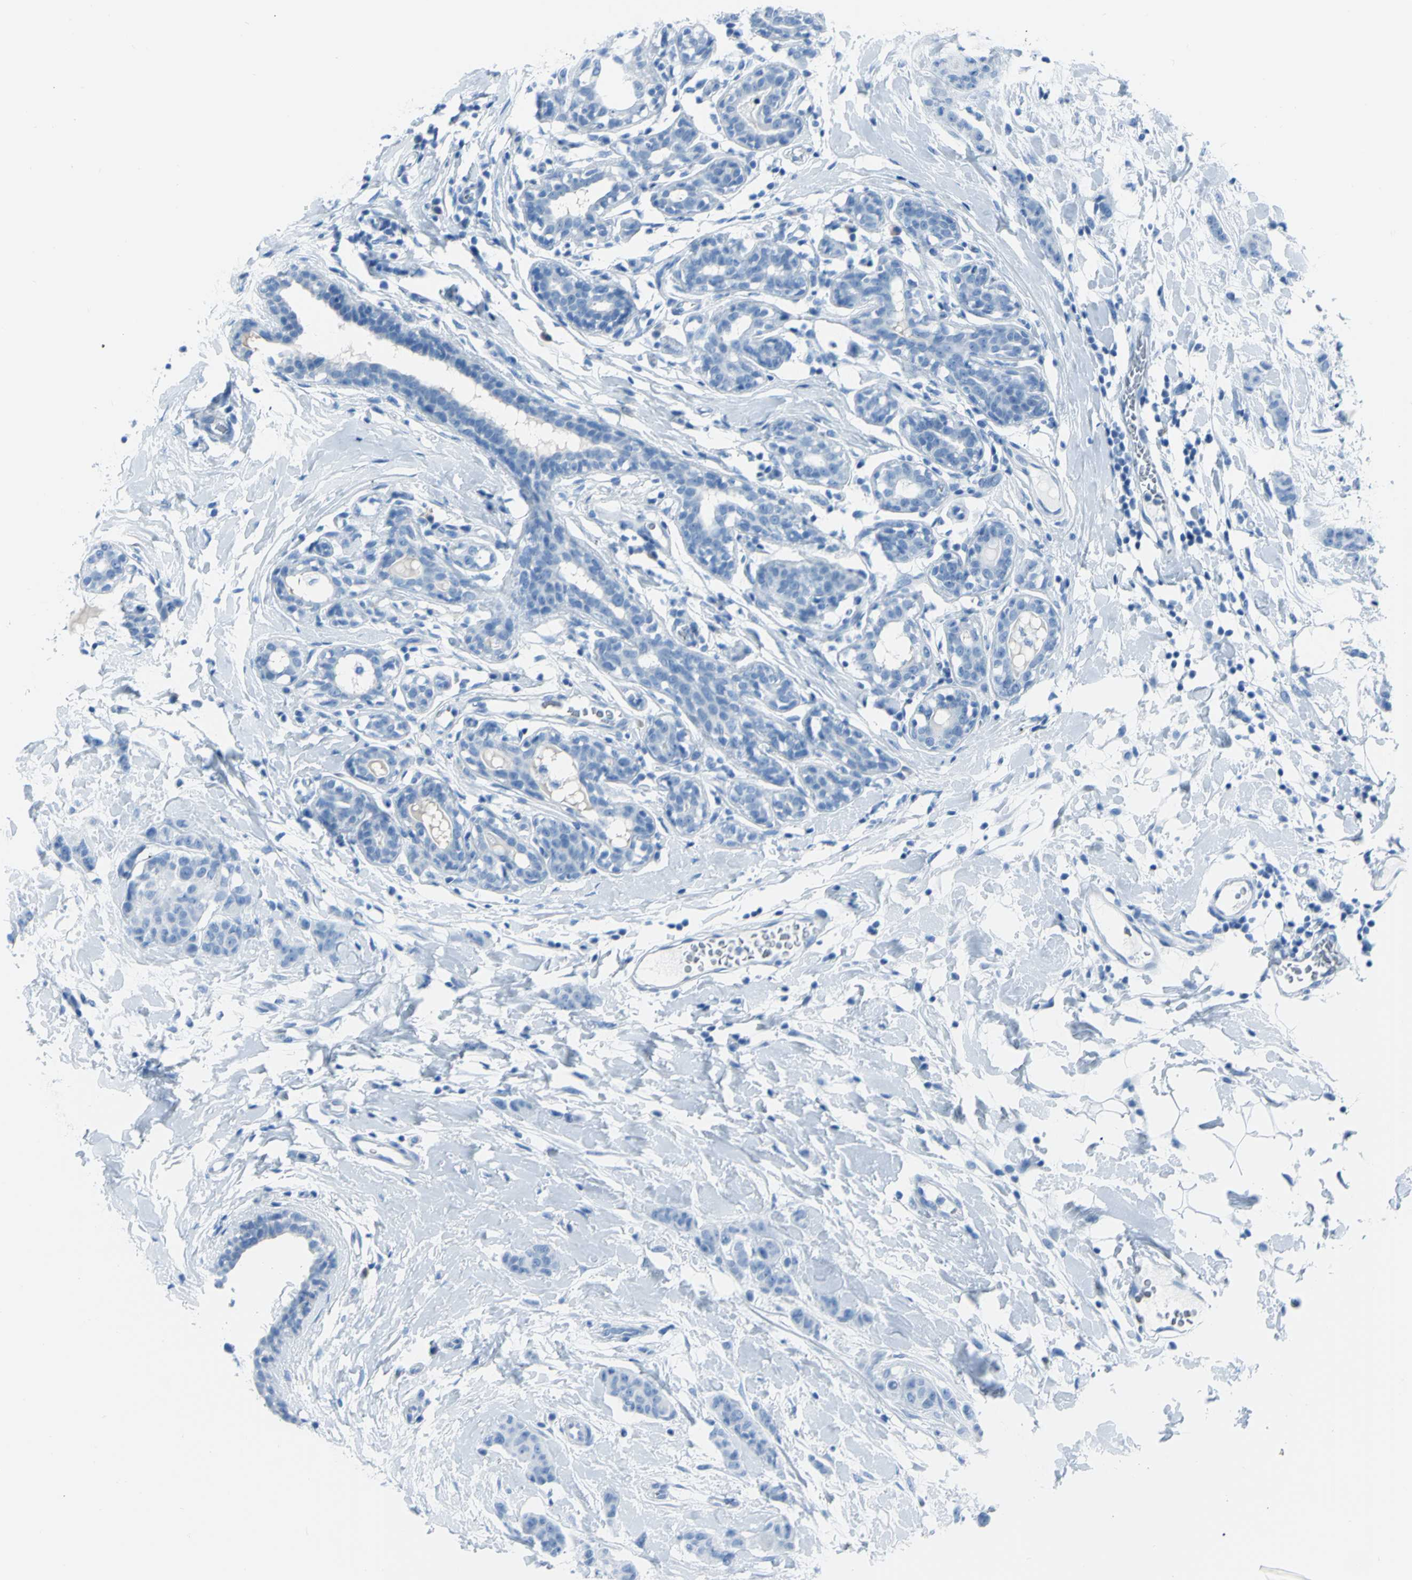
{"staining": {"intensity": "negative", "quantity": "none", "location": "none"}, "tissue": "breast cancer", "cell_type": "Tumor cells", "image_type": "cancer", "snomed": [{"axis": "morphology", "description": "Normal tissue, NOS"}, {"axis": "morphology", "description": "Duct carcinoma"}, {"axis": "topography", "description": "Breast"}], "caption": "Immunohistochemical staining of intraductal carcinoma (breast) demonstrates no significant expression in tumor cells.", "gene": "TFPI2", "patient": {"sex": "female", "age": 40}}